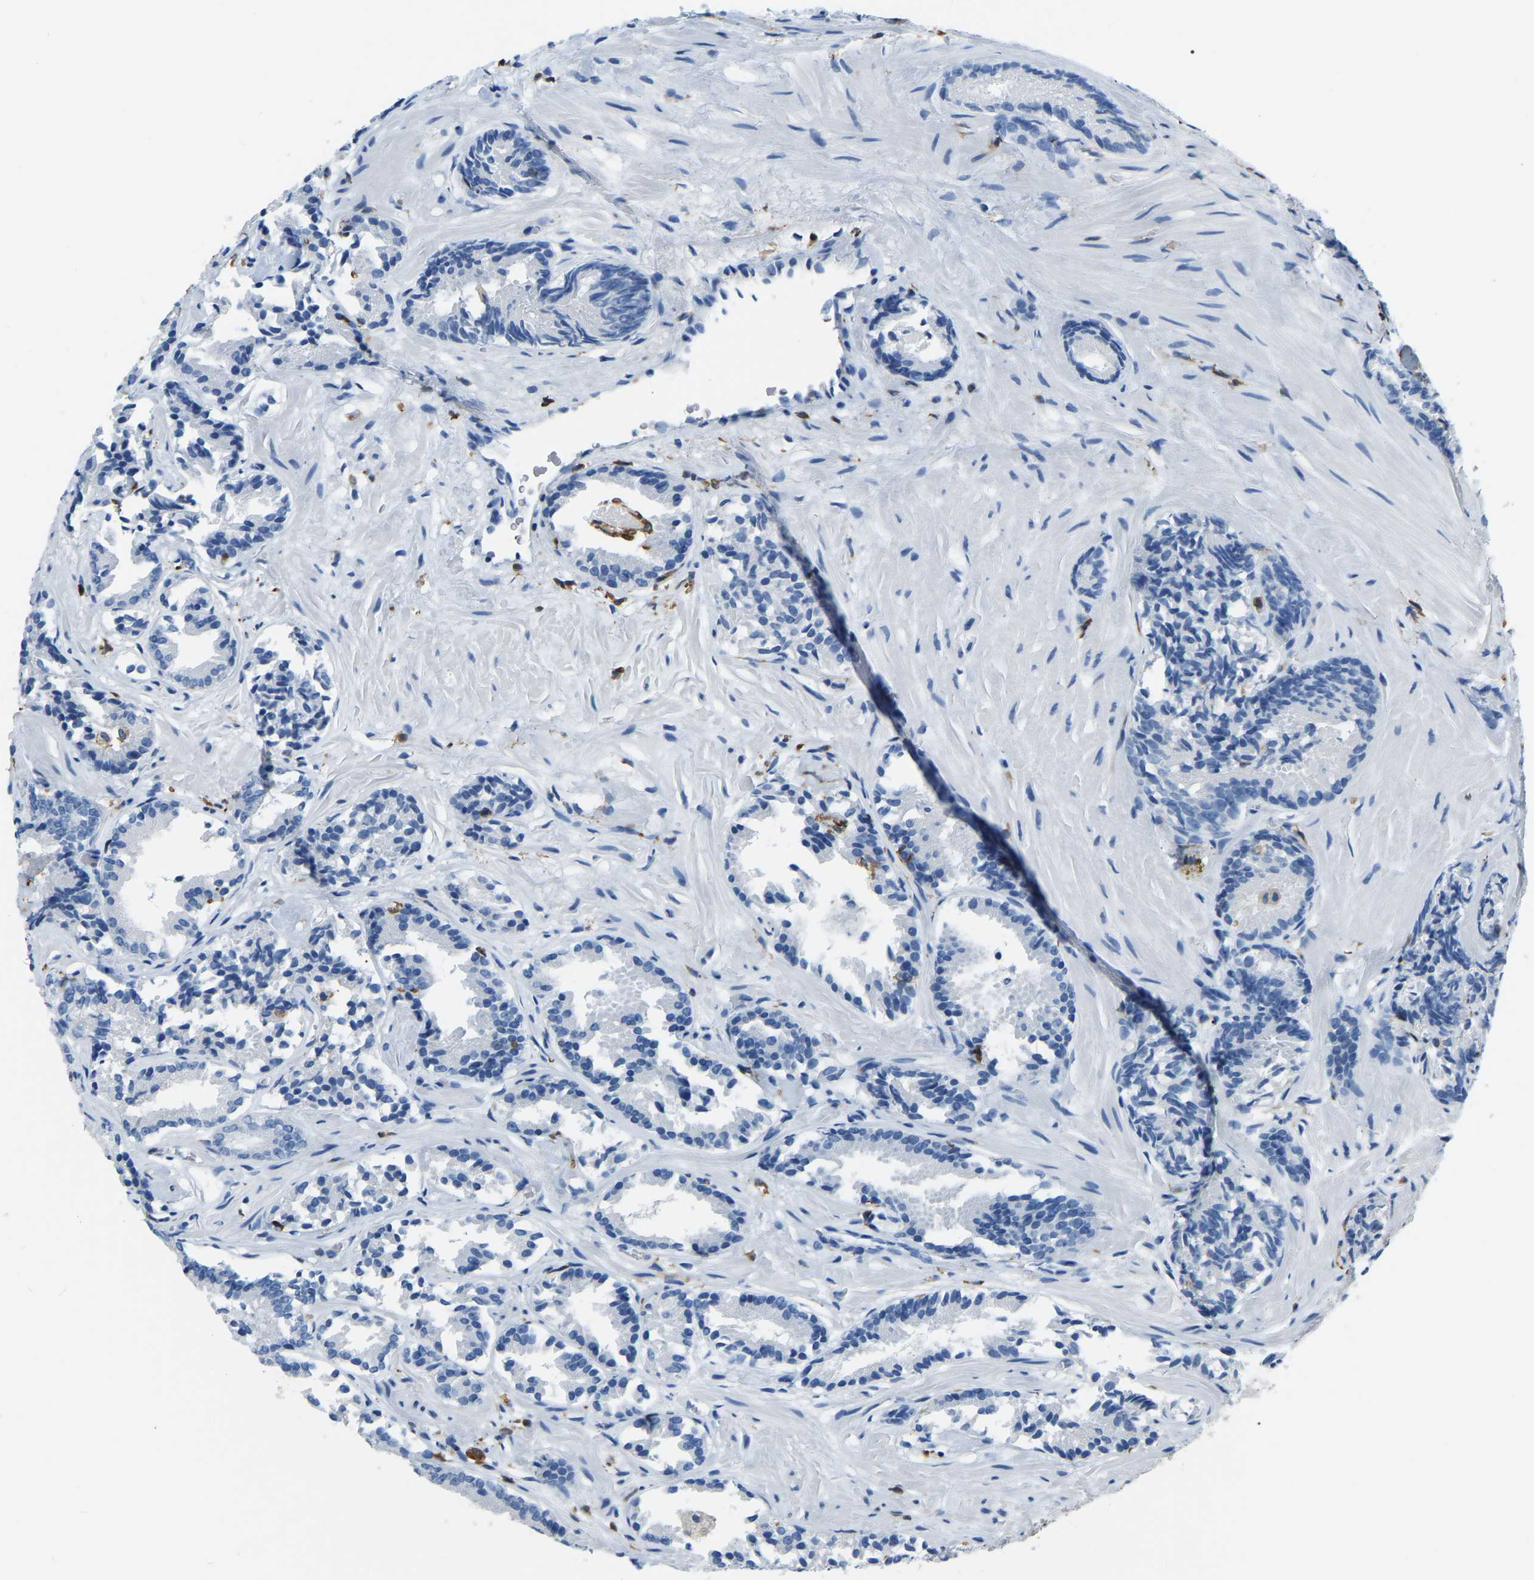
{"staining": {"intensity": "negative", "quantity": "none", "location": "none"}, "tissue": "prostate cancer", "cell_type": "Tumor cells", "image_type": "cancer", "snomed": [{"axis": "morphology", "description": "Adenocarcinoma, Low grade"}, {"axis": "topography", "description": "Prostate"}], "caption": "IHC of human prostate low-grade adenocarcinoma demonstrates no expression in tumor cells. (Stains: DAB (3,3'-diaminobenzidine) immunohistochemistry with hematoxylin counter stain, Microscopy: brightfield microscopy at high magnification).", "gene": "ARHGAP45", "patient": {"sex": "male", "age": 51}}